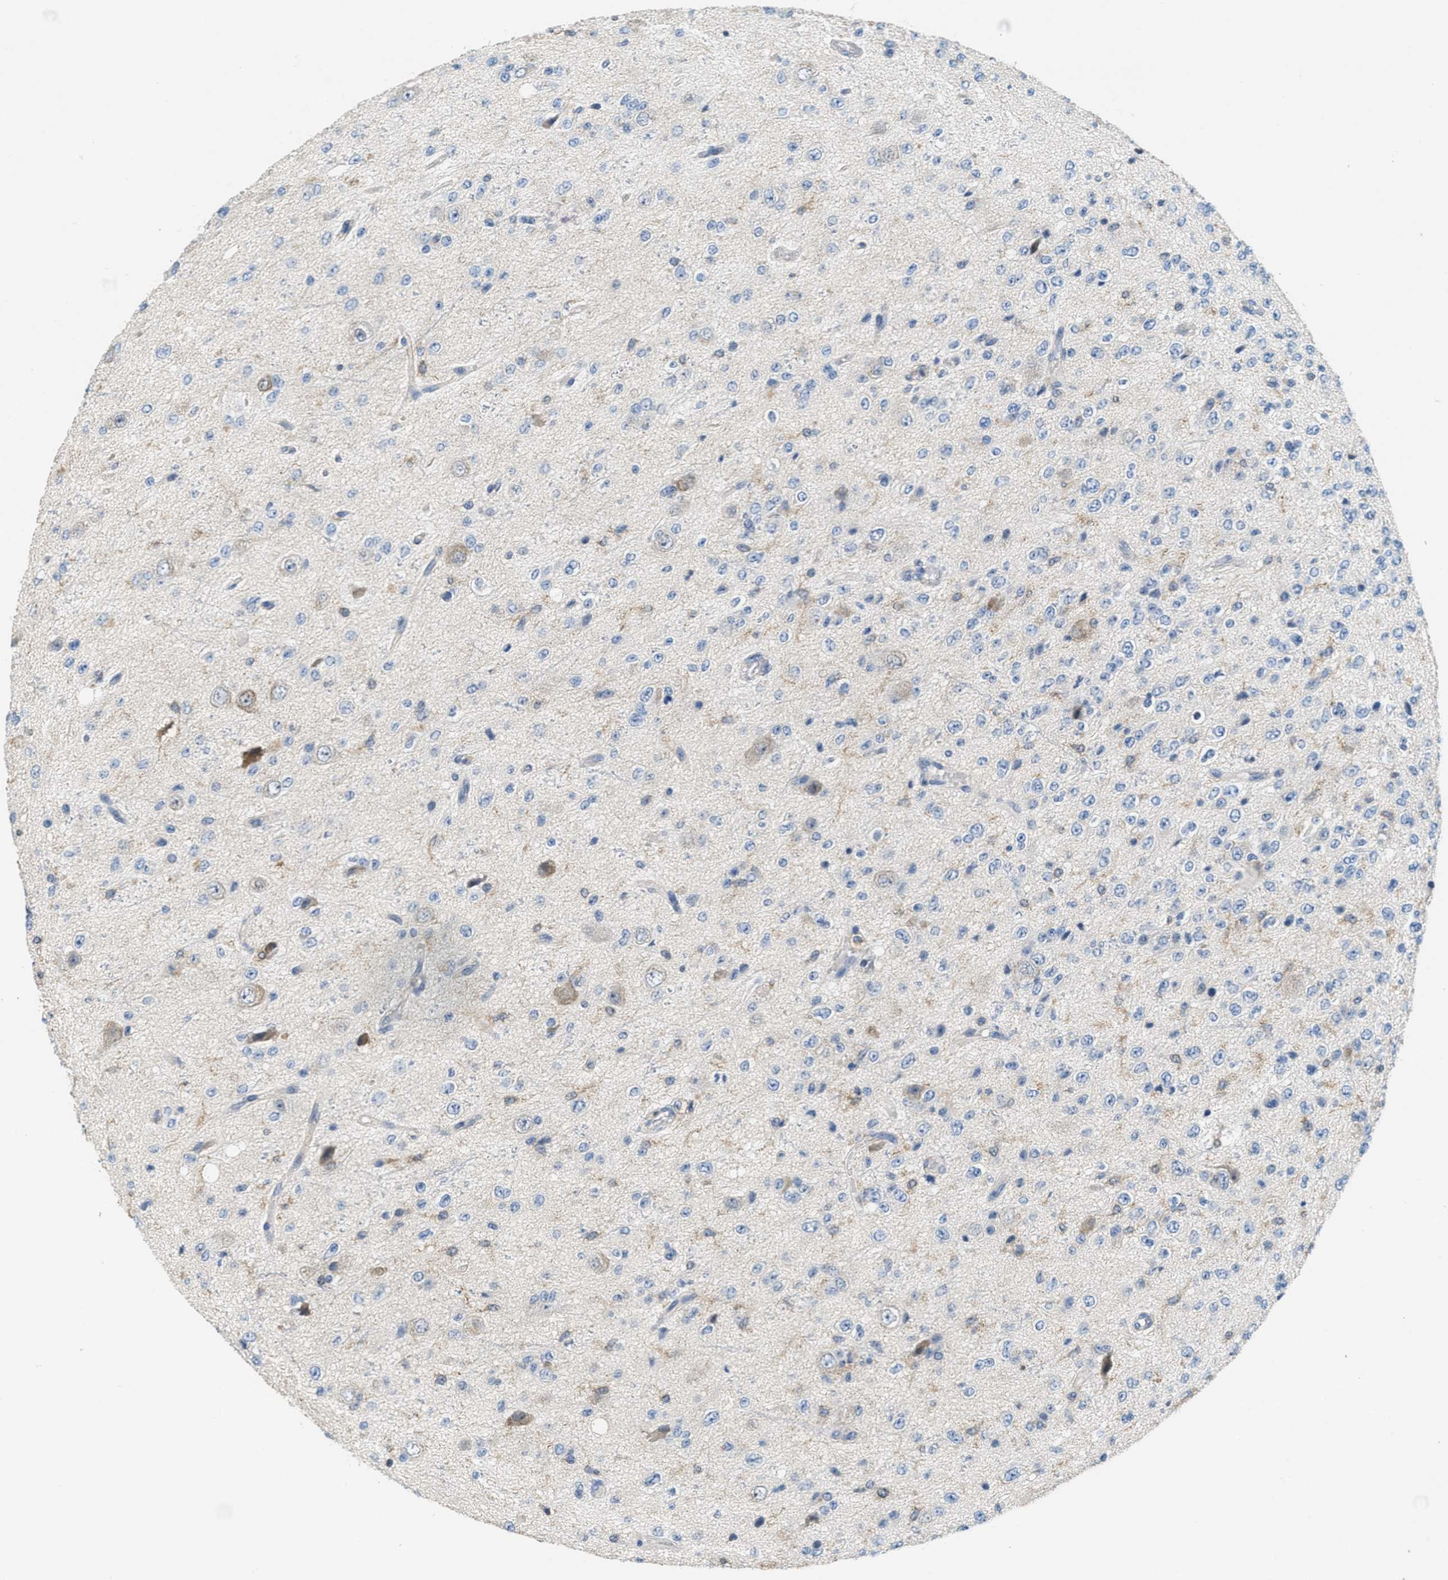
{"staining": {"intensity": "negative", "quantity": "none", "location": "none"}, "tissue": "glioma", "cell_type": "Tumor cells", "image_type": "cancer", "snomed": [{"axis": "morphology", "description": "Glioma, malignant, High grade"}, {"axis": "topography", "description": "pancreas cauda"}], "caption": "This is an immunohistochemistry micrograph of human malignant glioma (high-grade). There is no staining in tumor cells.", "gene": "DGKE", "patient": {"sex": "male", "age": 60}}